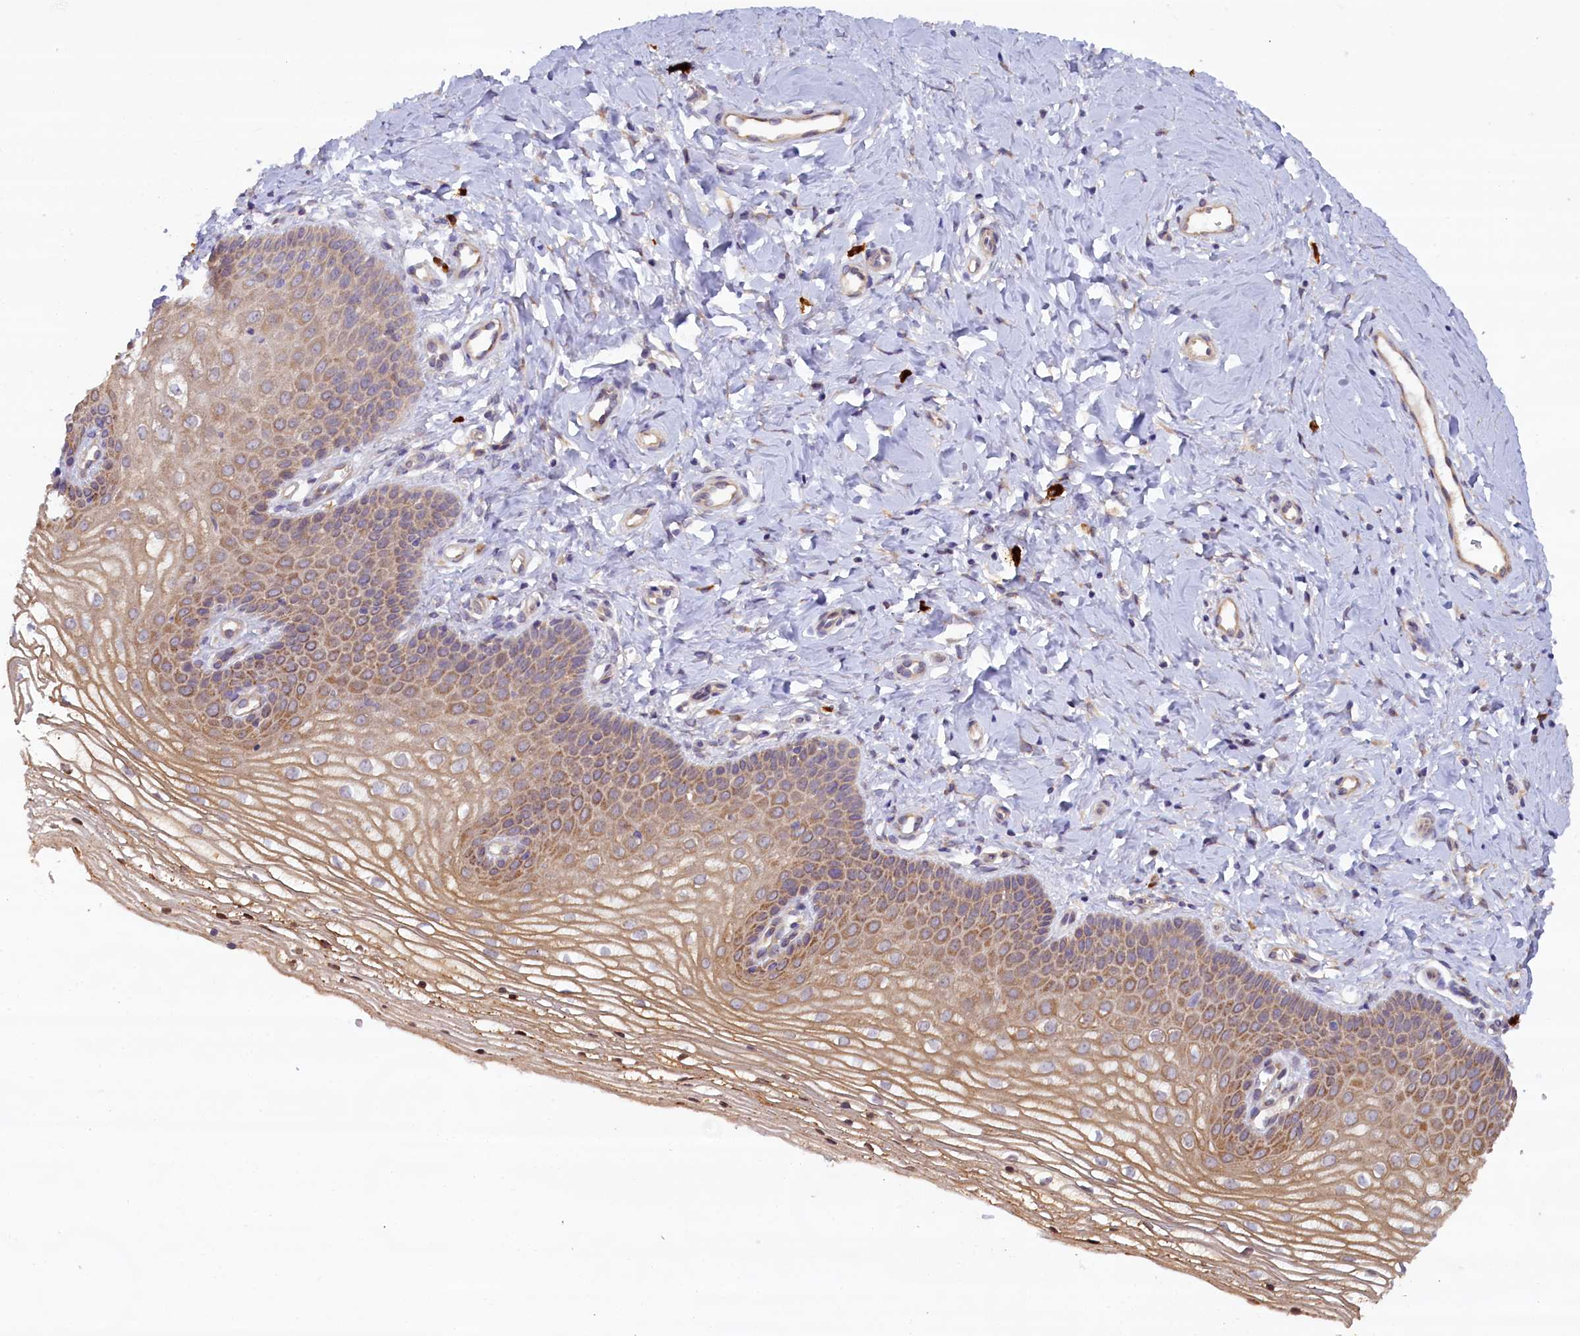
{"staining": {"intensity": "moderate", "quantity": "25%-75%", "location": "cytoplasmic/membranous,nuclear"}, "tissue": "vagina", "cell_type": "Squamous epithelial cells", "image_type": "normal", "snomed": [{"axis": "morphology", "description": "Normal tissue, NOS"}, {"axis": "topography", "description": "Vagina"}], "caption": "This image reveals normal vagina stained with IHC to label a protein in brown. The cytoplasmic/membranous,nuclear of squamous epithelial cells show moderate positivity for the protein. Nuclei are counter-stained blue.", "gene": "CCDC9B", "patient": {"sex": "female", "age": 68}}